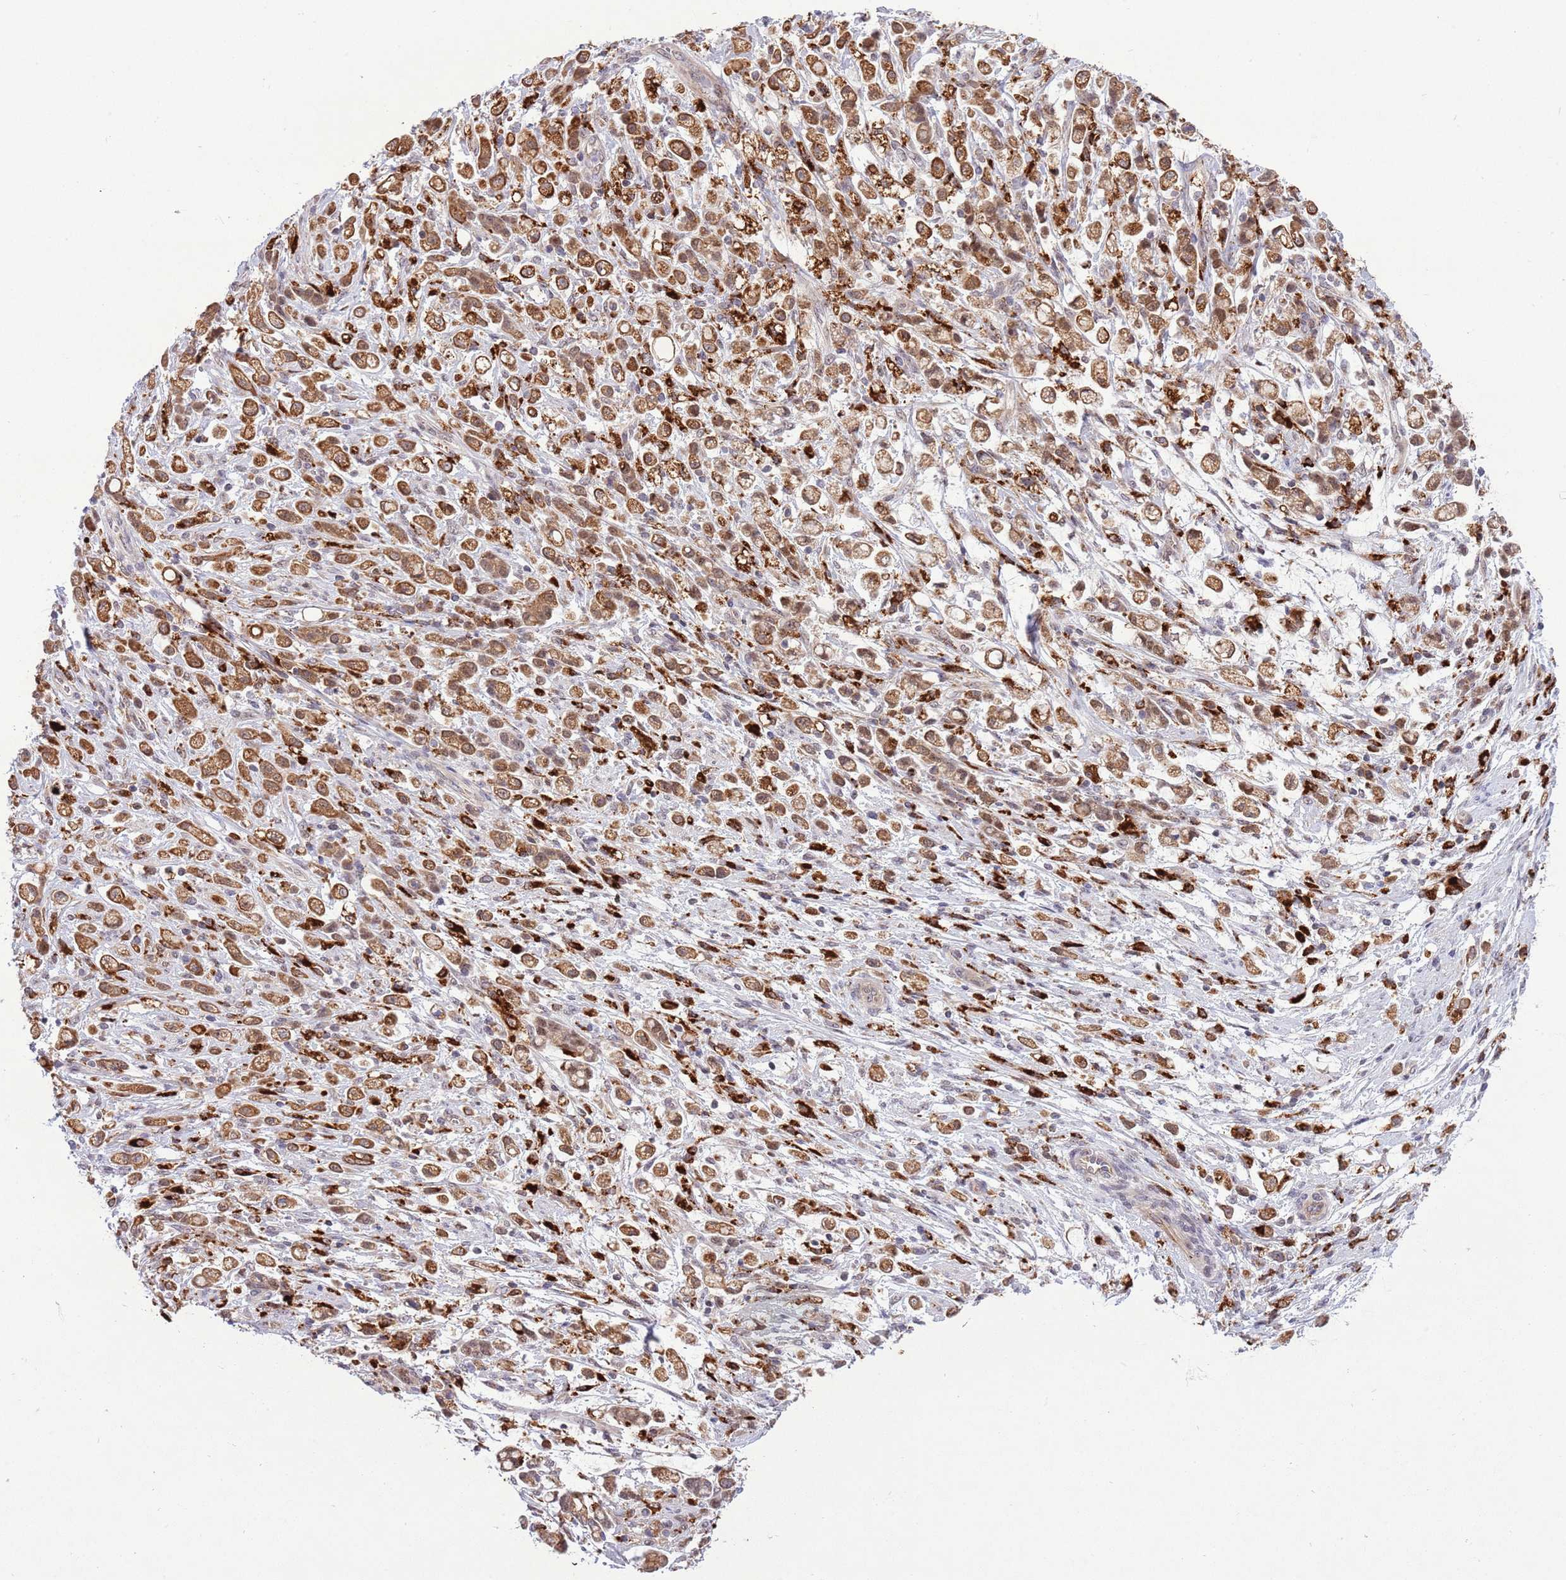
{"staining": {"intensity": "strong", "quantity": ">75%", "location": "cytoplasmic/membranous"}, "tissue": "stomach cancer", "cell_type": "Tumor cells", "image_type": "cancer", "snomed": [{"axis": "morphology", "description": "Adenocarcinoma, NOS"}, {"axis": "topography", "description": "Stomach"}], "caption": "Approximately >75% of tumor cells in human stomach cancer (adenocarcinoma) reveal strong cytoplasmic/membranous protein expression as visualized by brown immunohistochemical staining.", "gene": "TRIM27", "patient": {"sex": "female", "age": 60}}